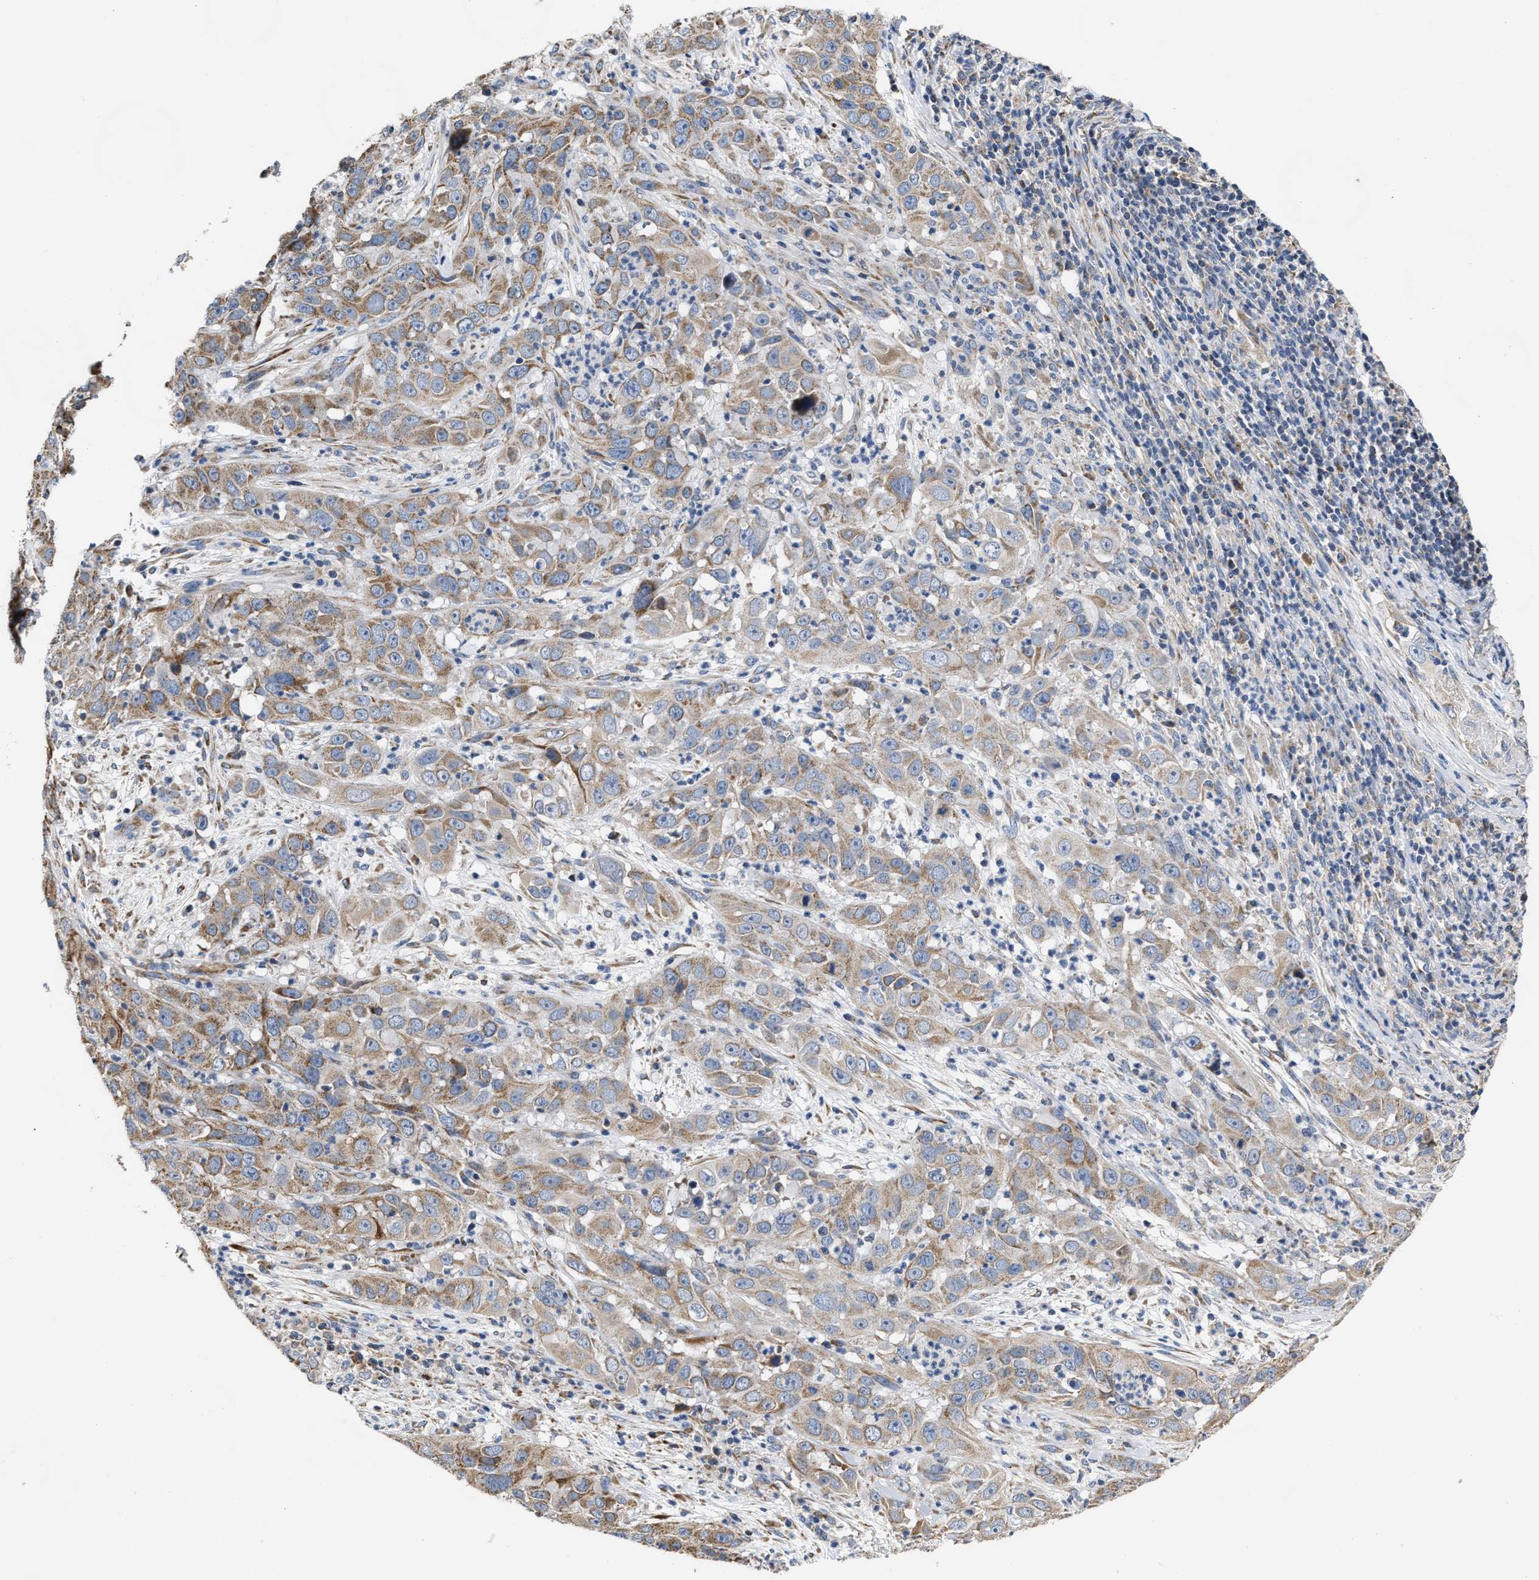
{"staining": {"intensity": "moderate", "quantity": ">75%", "location": "cytoplasmic/membranous"}, "tissue": "cervical cancer", "cell_type": "Tumor cells", "image_type": "cancer", "snomed": [{"axis": "morphology", "description": "Squamous cell carcinoma, NOS"}, {"axis": "topography", "description": "Cervix"}], "caption": "This image demonstrates cervical cancer (squamous cell carcinoma) stained with immunohistochemistry (IHC) to label a protein in brown. The cytoplasmic/membranous of tumor cells show moderate positivity for the protein. Nuclei are counter-stained blue.", "gene": "MALSU1", "patient": {"sex": "female", "age": 32}}